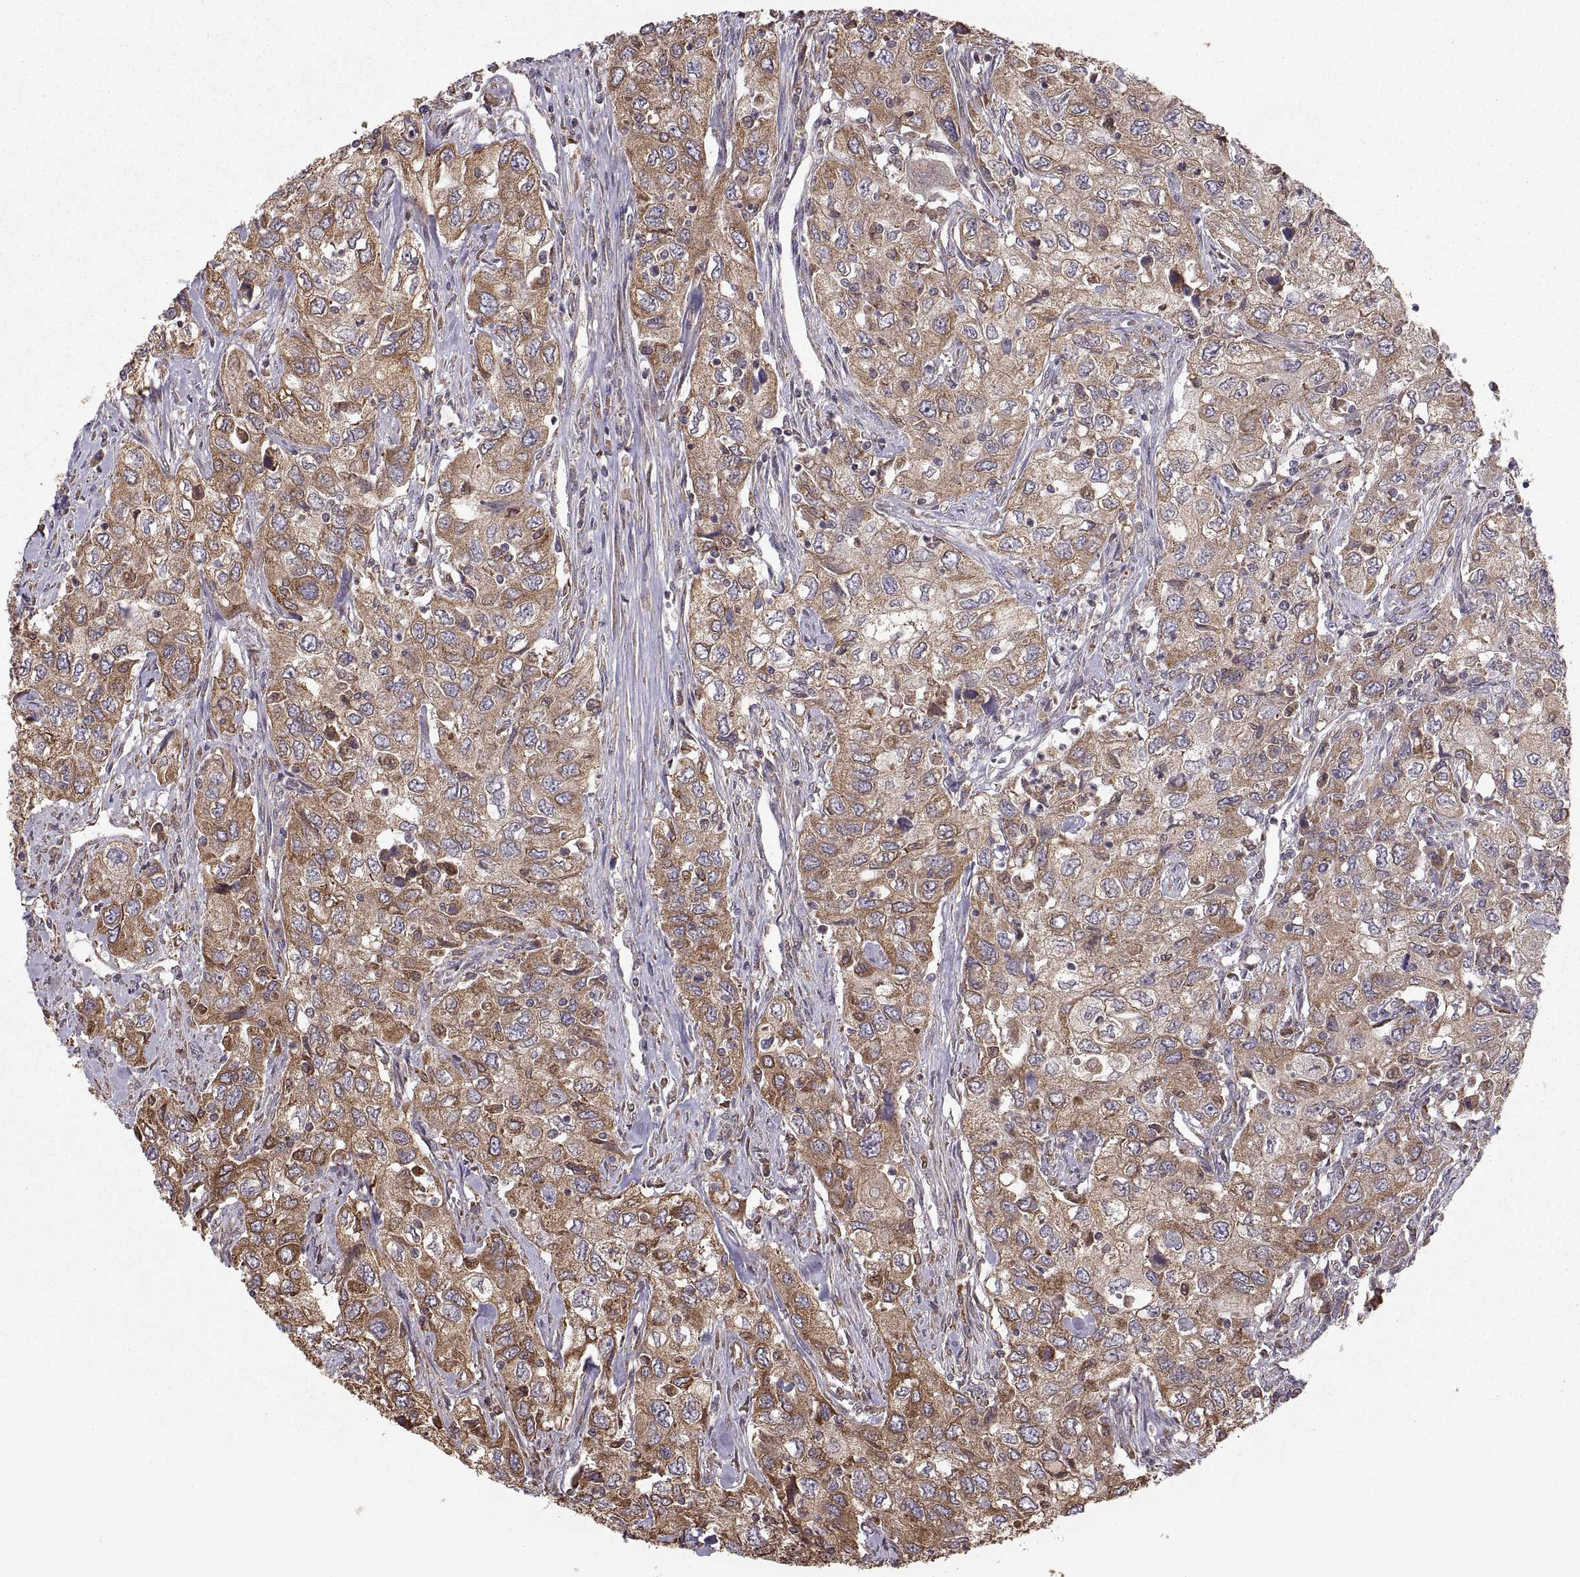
{"staining": {"intensity": "moderate", "quantity": "<25%", "location": "cytoplasmic/membranous"}, "tissue": "urothelial cancer", "cell_type": "Tumor cells", "image_type": "cancer", "snomed": [{"axis": "morphology", "description": "Urothelial carcinoma, High grade"}, {"axis": "topography", "description": "Urinary bladder"}], "caption": "IHC of human urothelial cancer demonstrates low levels of moderate cytoplasmic/membranous positivity in about <25% of tumor cells.", "gene": "PDIA3", "patient": {"sex": "male", "age": 76}}